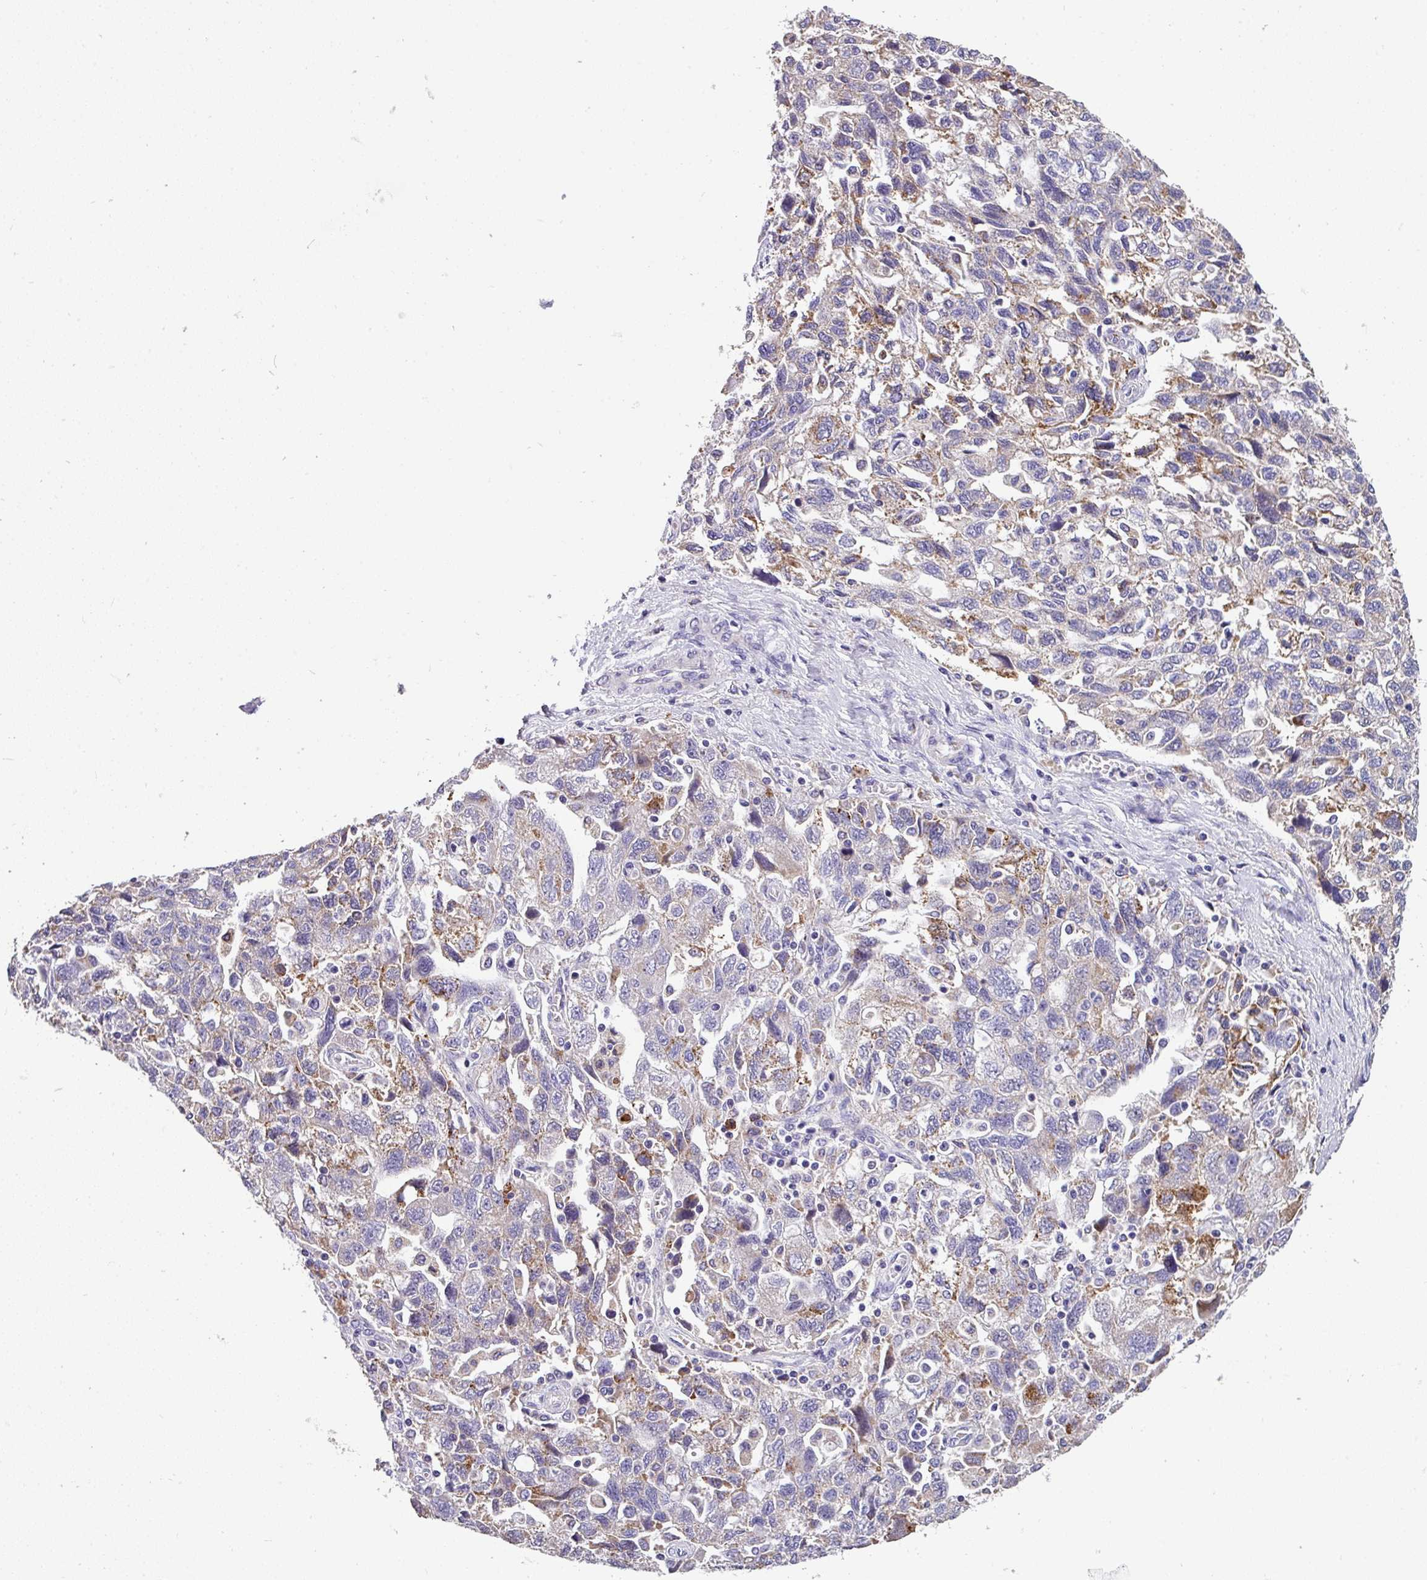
{"staining": {"intensity": "moderate", "quantity": "<25%", "location": "cytoplasmic/membranous"}, "tissue": "ovarian cancer", "cell_type": "Tumor cells", "image_type": "cancer", "snomed": [{"axis": "morphology", "description": "Carcinoma, NOS"}, {"axis": "morphology", "description": "Cystadenocarcinoma, serous, NOS"}, {"axis": "topography", "description": "Ovary"}], "caption": "Immunohistochemistry staining of ovarian cancer, which demonstrates low levels of moderate cytoplasmic/membranous positivity in about <25% of tumor cells indicating moderate cytoplasmic/membranous protein expression. The staining was performed using DAB (brown) for protein detection and nuclei were counterstained in hematoxylin (blue).", "gene": "ANXA2R", "patient": {"sex": "female", "age": 69}}